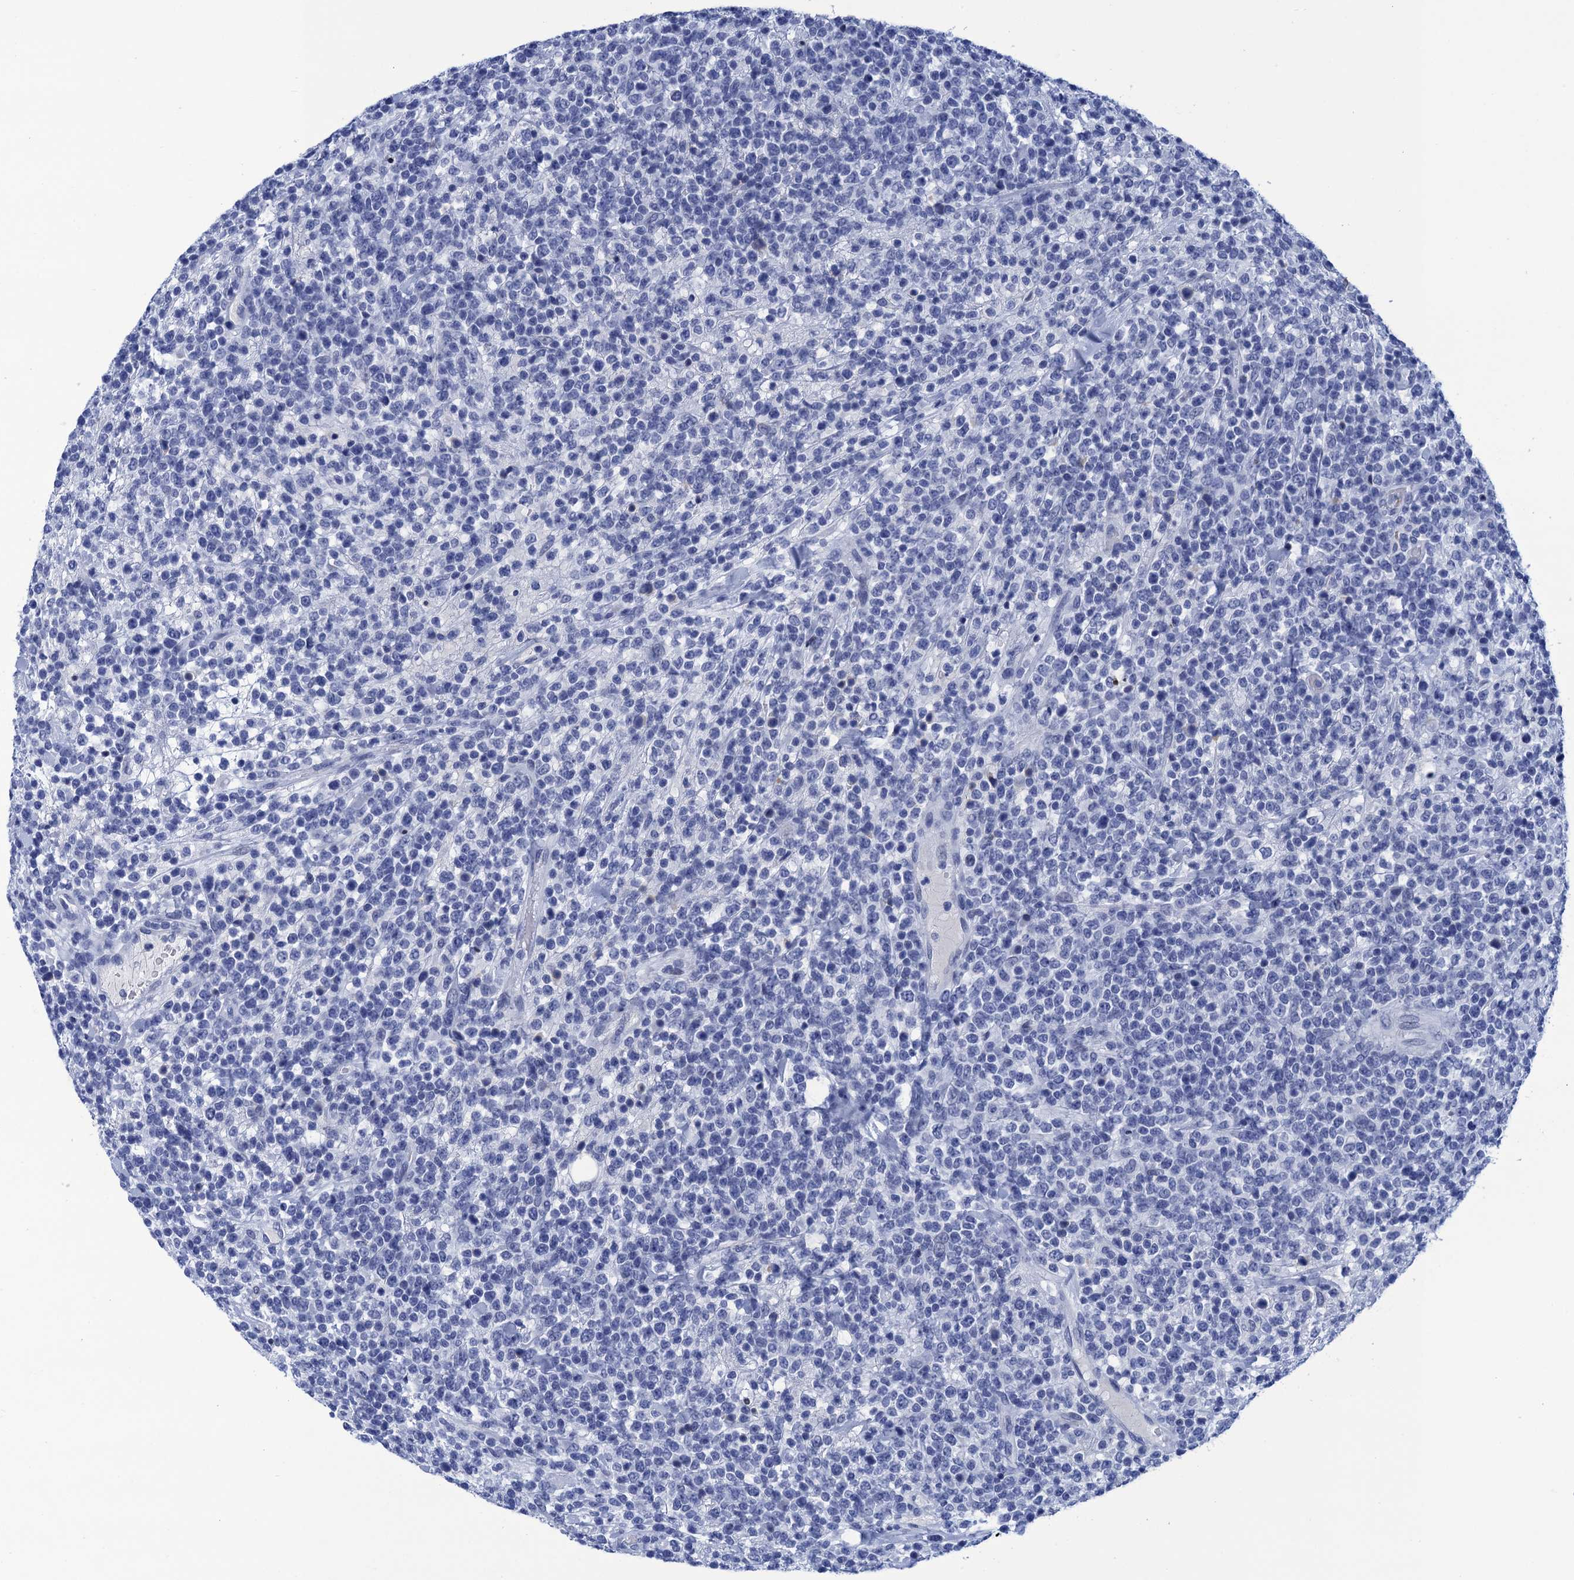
{"staining": {"intensity": "negative", "quantity": "none", "location": "none"}, "tissue": "lymphoma", "cell_type": "Tumor cells", "image_type": "cancer", "snomed": [{"axis": "morphology", "description": "Malignant lymphoma, non-Hodgkin's type, High grade"}, {"axis": "topography", "description": "Colon"}], "caption": "Tumor cells show no significant protein staining in high-grade malignant lymphoma, non-Hodgkin's type. (DAB immunohistochemistry, high magnification).", "gene": "METTL25", "patient": {"sex": "female", "age": 53}}